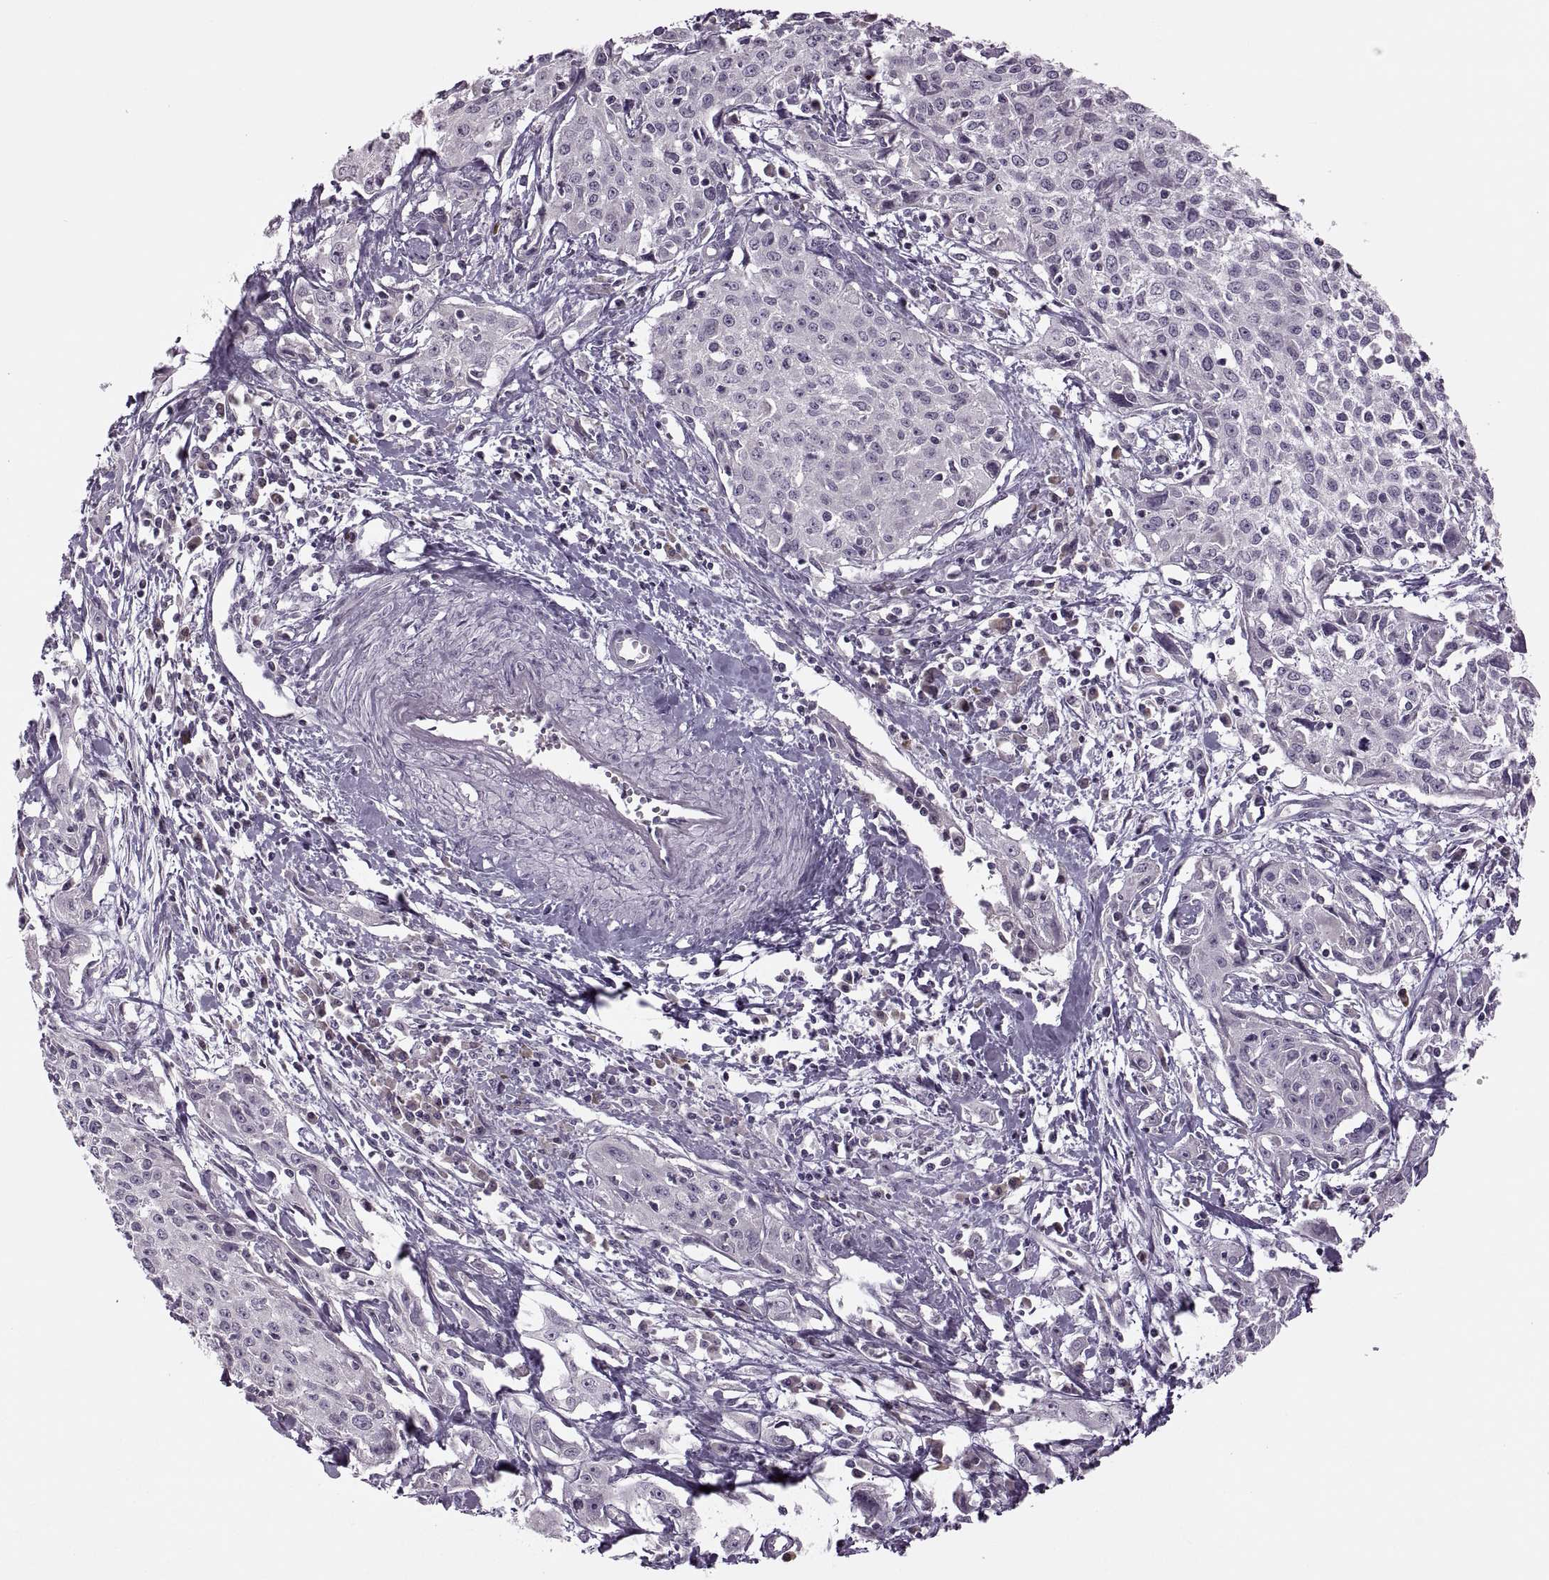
{"staining": {"intensity": "negative", "quantity": "none", "location": "none"}, "tissue": "cervical cancer", "cell_type": "Tumor cells", "image_type": "cancer", "snomed": [{"axis": "morphology", "description": "Squamous cell carcinoma, NOS"}, {"axis": "topography", "description": "Cervix"}], "caption": "Tumor cells show no significant protein expression in cervical squamous cell carcinoma.", "gene": "H2AP", "patient": {"sex": "female", "age": 38}}